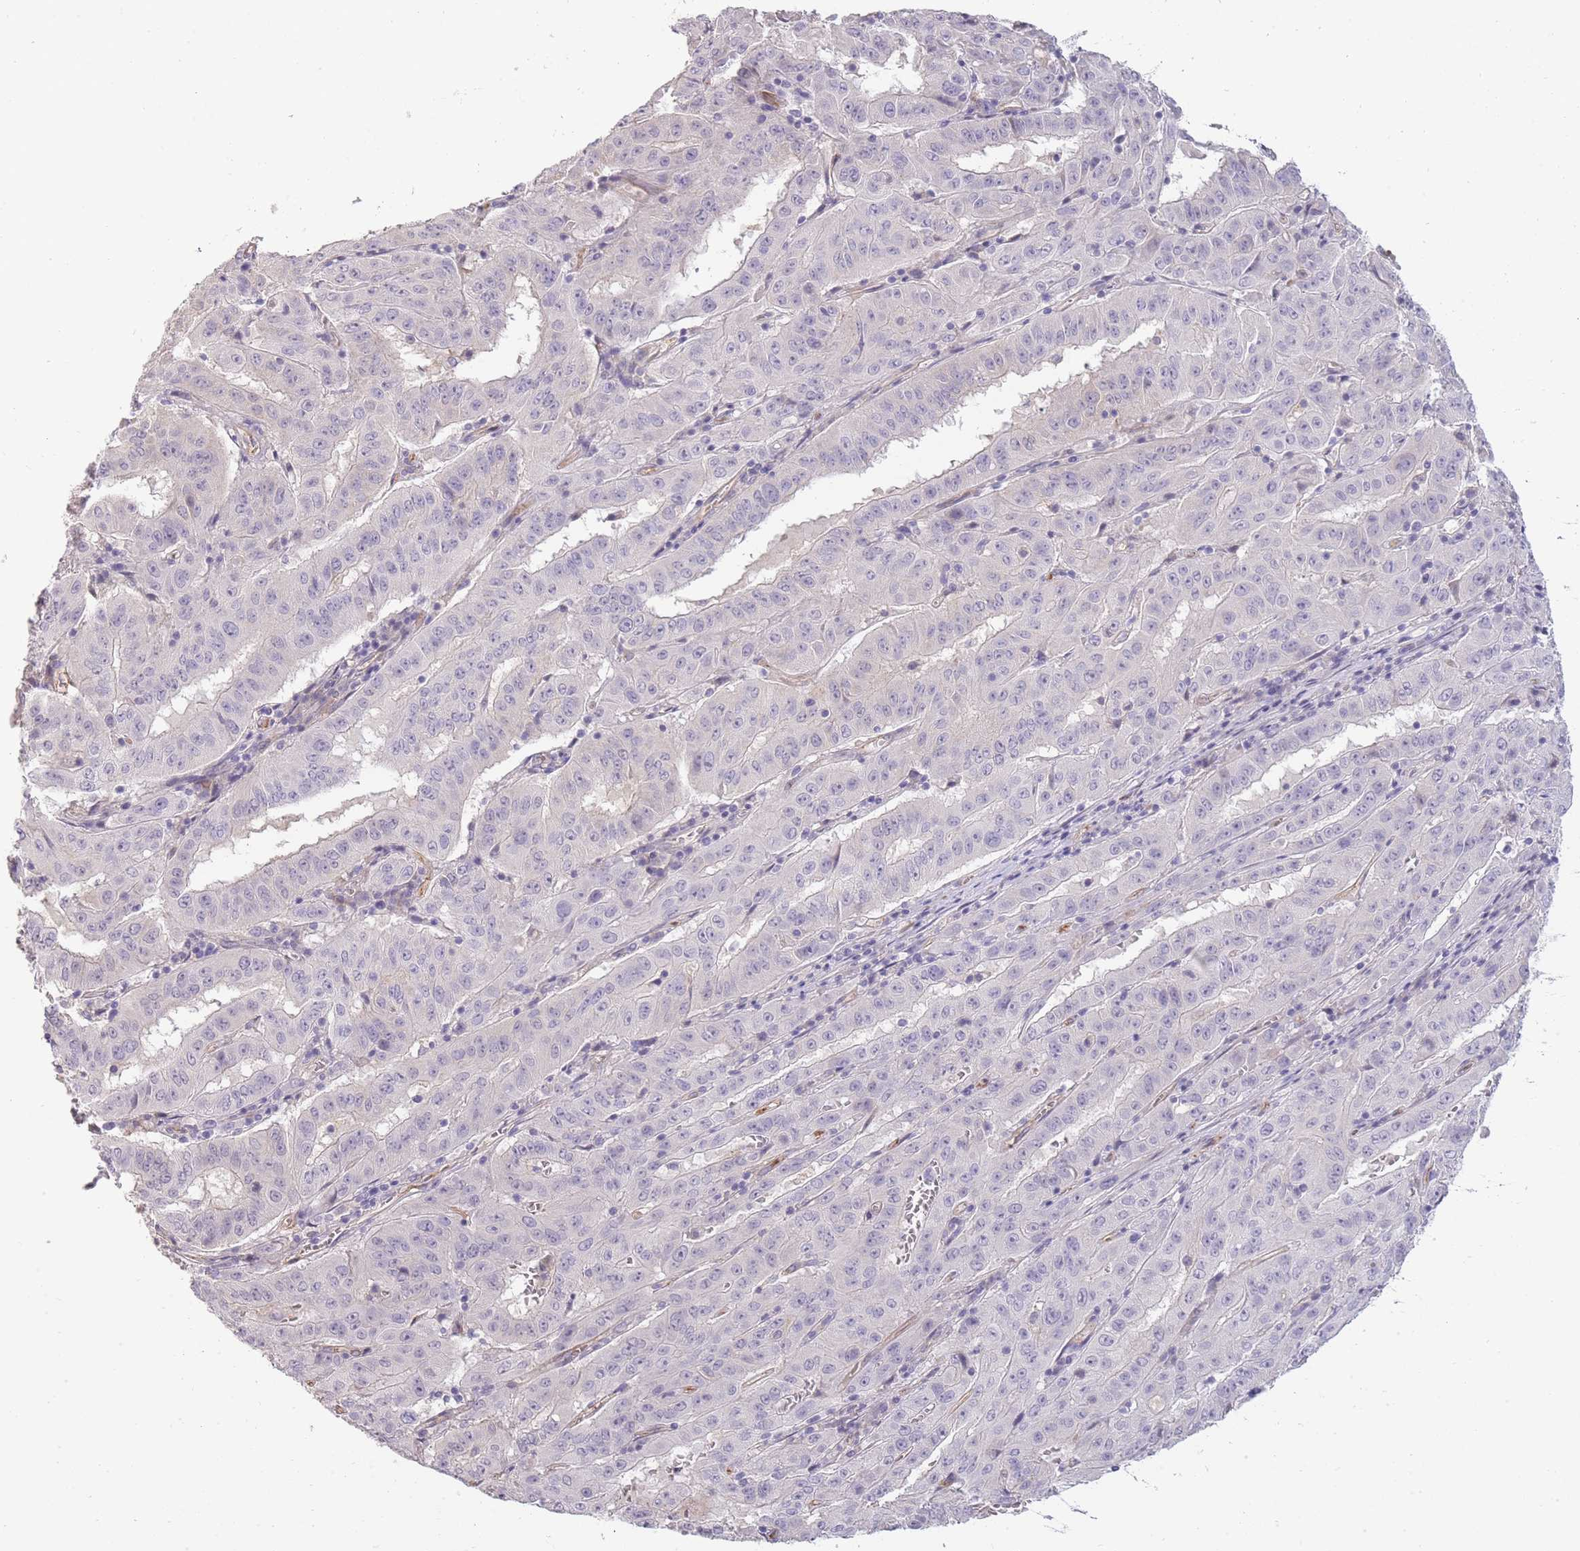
{"staining": {"intensity": "negative", "quantity": "none", "location": "none"}, "tissue": "pancreatic cancer", "cell_type": "Tumor cells", "image_type": "cancer", "snomed": [{"axis": "morphology", "description": "Adenocarcinoma, NOS"}, {"axis": "topography", "description": "Pancreas"}], "caption": "This is an immunohistochemistry (IHC) photomicrograph of pancreatic cancer. There is no staining in tumor cells.", "gene": "SLC8A2", "patient": {"sex": "male", "age": 63}}